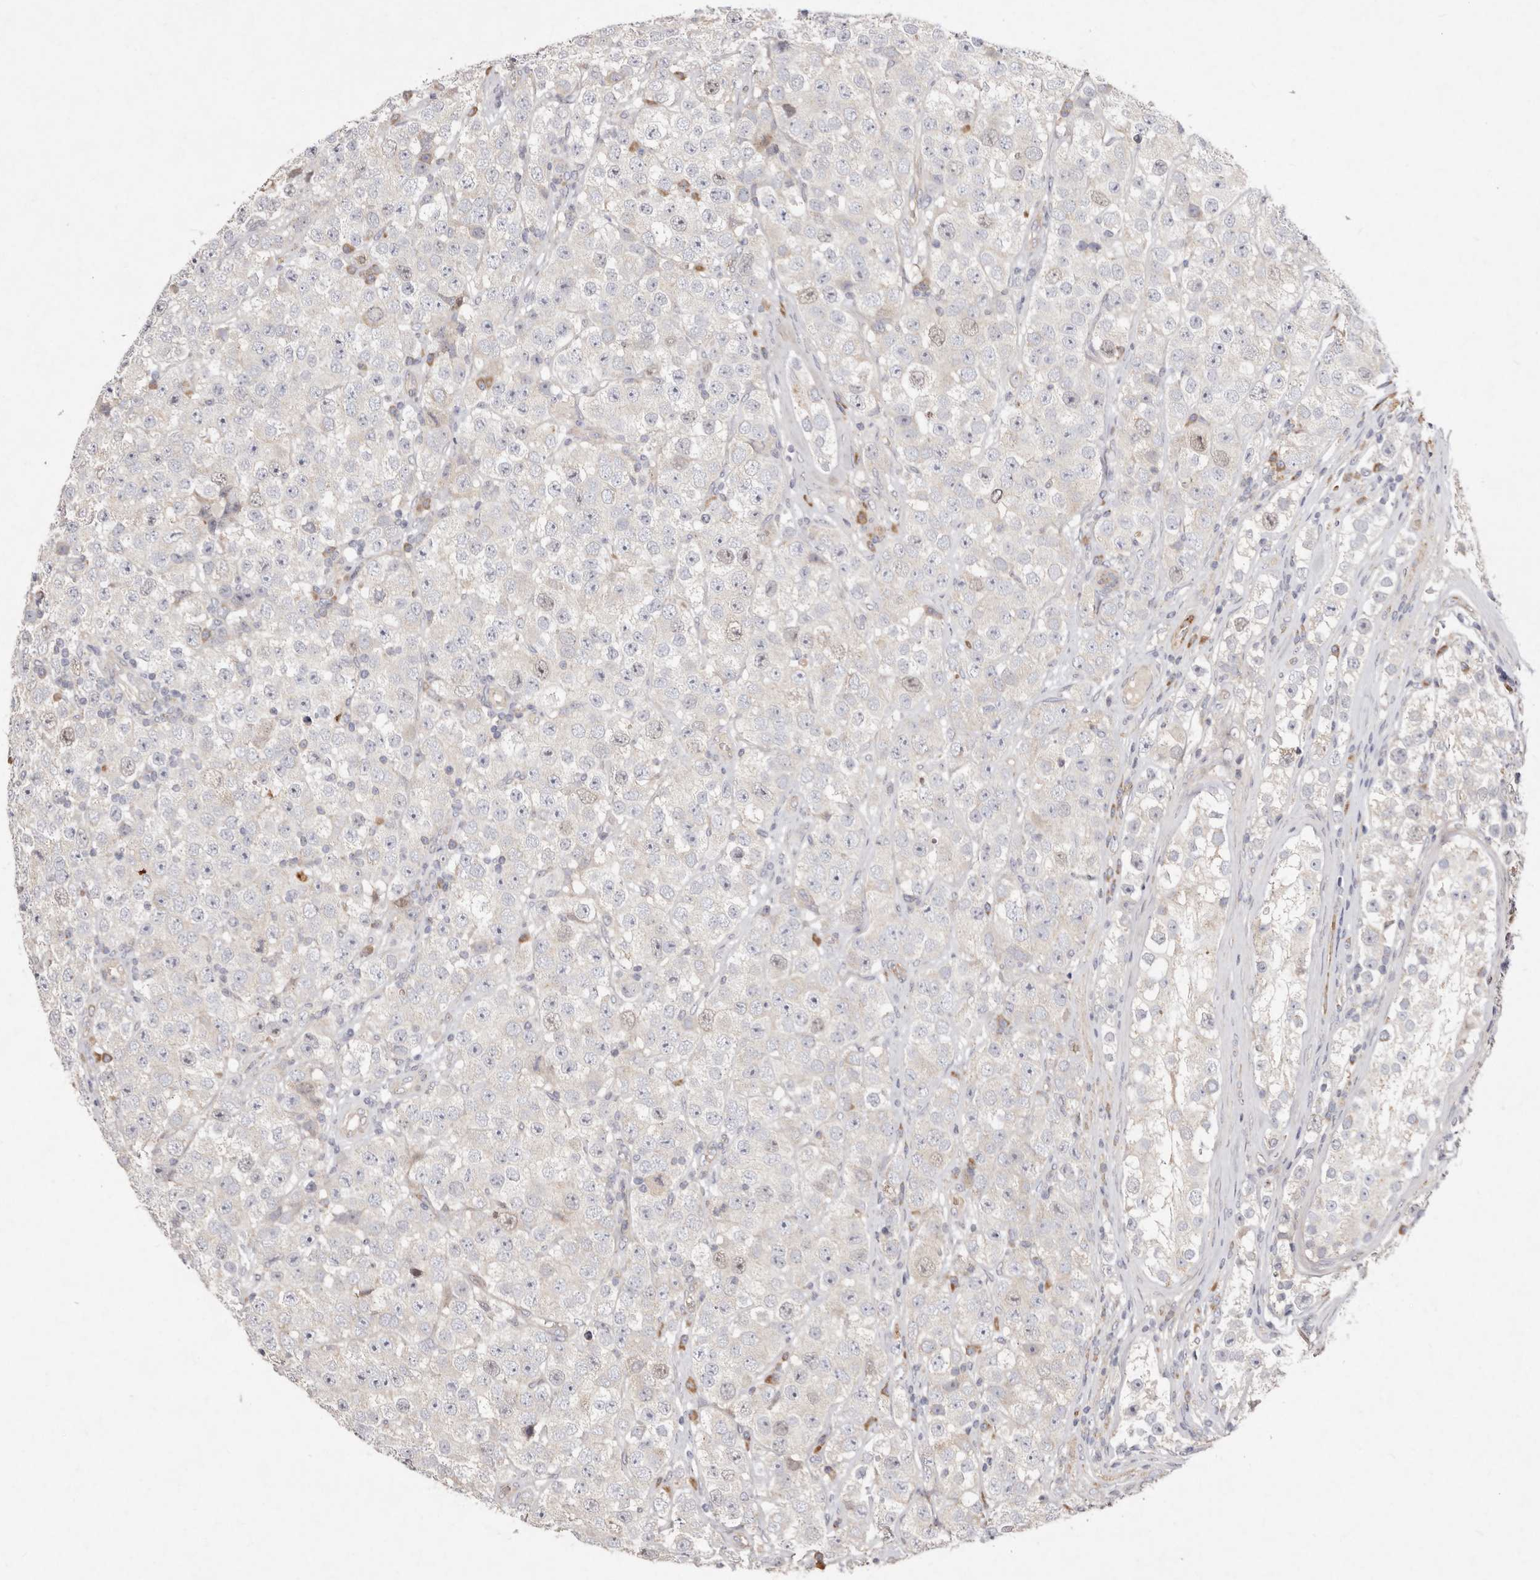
{"staining": {"intensity": "negative", "quantity": "none", "location": "none"}, "tissue": "testis cancer", "cell_type": "Tumor cells", "image_type": "cancer", "snomed": [{"axis": "morphology", "description": "Seminoma, NOS"}, {"axis": "morphology", "description": "Carcinoma, Embryonal, NOS"}, {"axis": "topography", "description": "Testis"}], "caption": "IHC histopathology image of neoplastic tissue: human seminoma (testis) stained with DAB displays no significant protein staining in tumor cells.", "gene": "SLC25A20", "patient": {"sex": "male", "age": 28}}